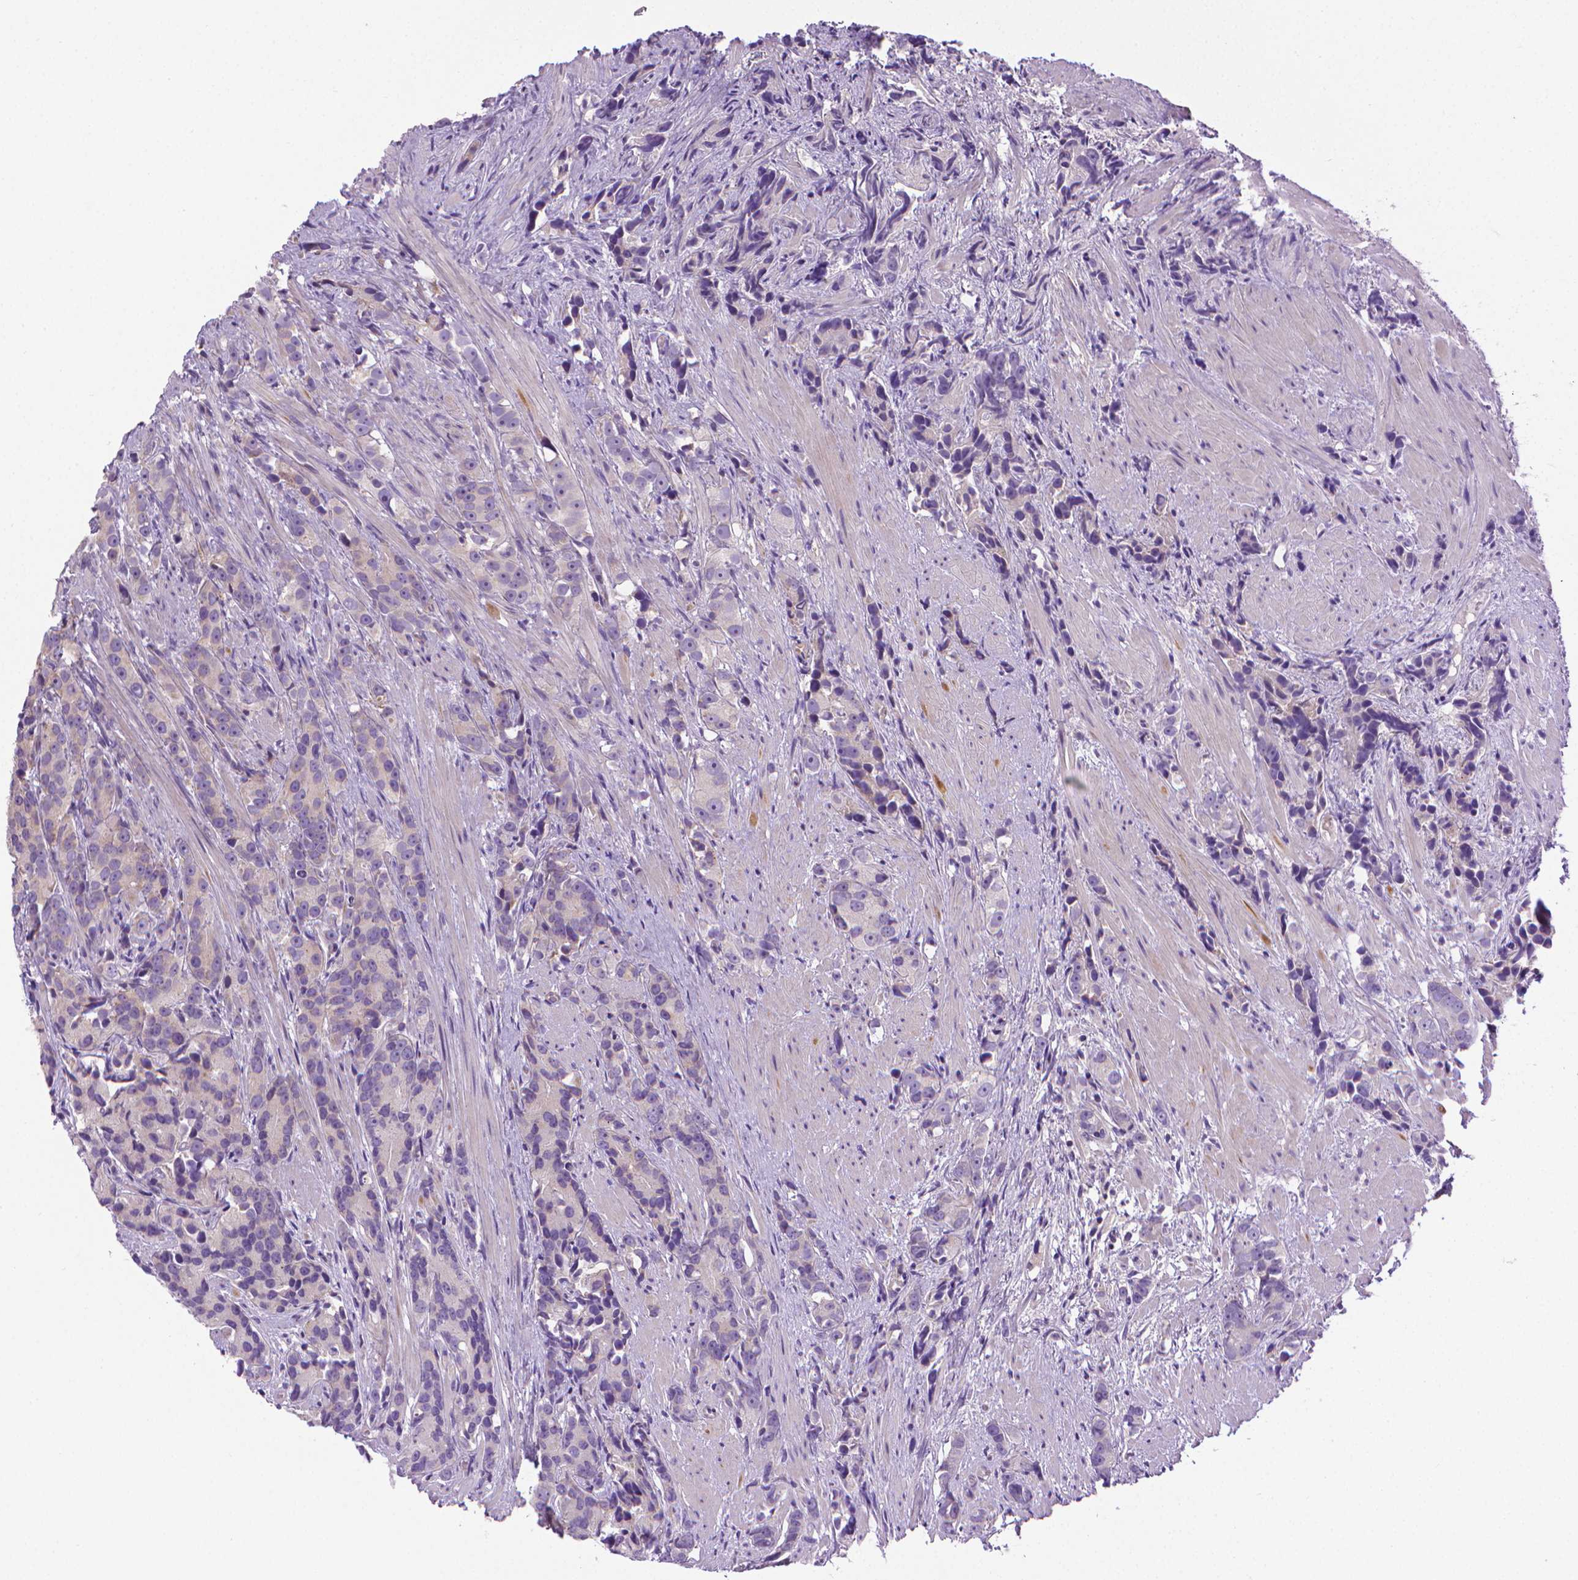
{"staining": {"intensity": "negative", "quantity": "none", "location": "none"}, "tissue": "prostate cancer", "cell_type": "Tumor cells", "image_type": "cancer", "snomed": [{"axis": "morphology", "description": "Adenocarcinoma, High grade"}, {"axis": "topography", "description": "Prostate"}], "caption": "IHC of human prostate cancer (adenocarcinoma (high-grade)) demonstrates no expression in tumor cells.", "gene": "SLC51B", "patient": {"sex": "male", "age": 90}}